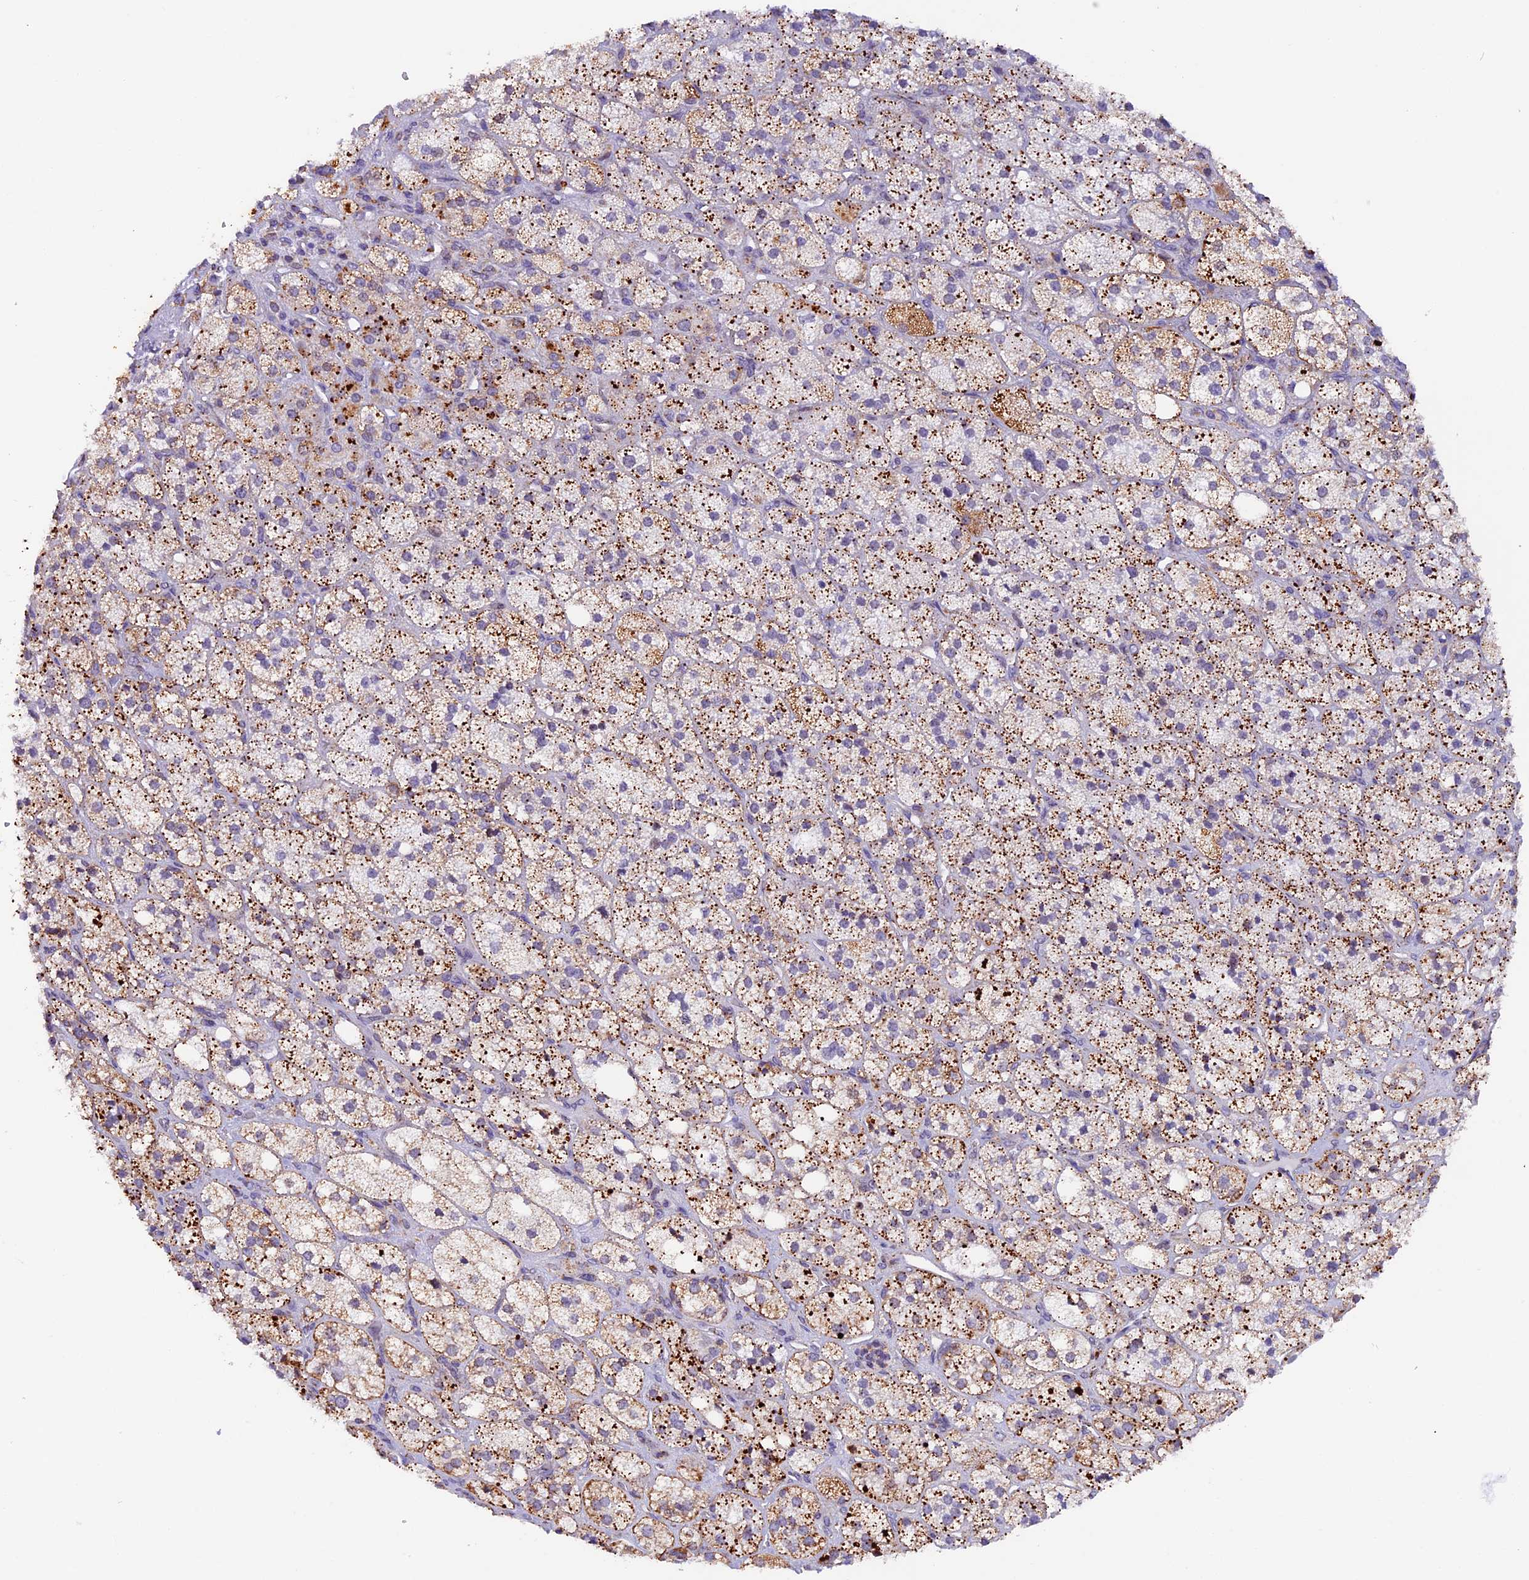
{"staining": {"intensity": "moderate", "quantity": ">75%", "location": "cytoplasmic/membranous"}, "tissue": "adrenal gland", "cell_type": "Glandular cells", "image_type": "normal", "snomed": [{"axis": "morphology", "description": "Normal tissue, NOS"}, {"axis": "topography", "description": "Adrenal gland"}], "caption": "Protein analysis of unremarkable adrenal gland shows moderate cytoplasmic/membranous positivity in approximately >75% of glandular cells. The protein of interest is shown in brown color, while the nuclei are stained blue.", "gene": "TFAM", "patient": {"sex": "male", "age": 61}}